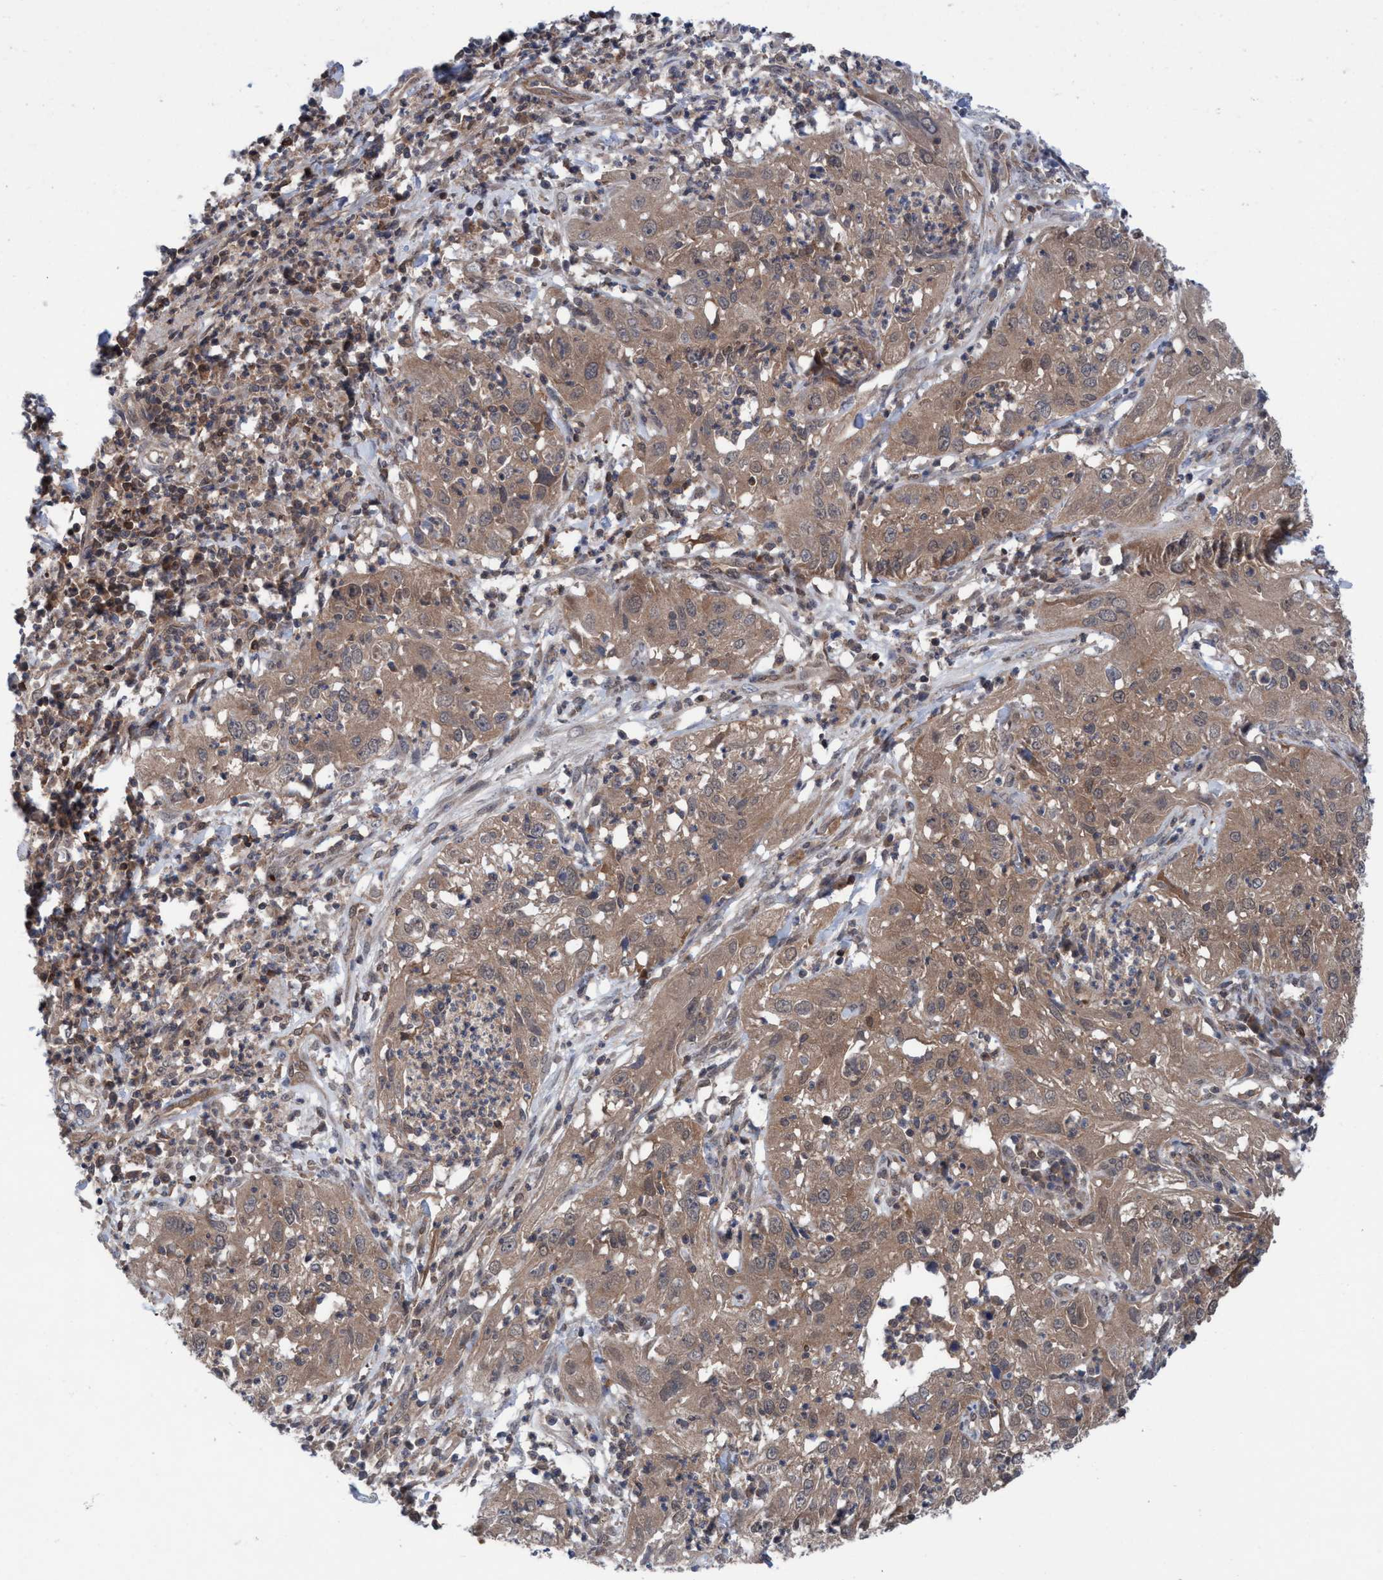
{"staining": {"intensity": "moderate", "quantity": ">75%", "location": "cytoplasmic/membranous"}, "tissue": "cervical cancer", "cell_type": "Tumor cells", "image_type": "cancer", "snomed": [{"axis": "morphology", "description": "Squamous cell carcinoma, NOS"}, {"axis": "topography", "description": "Cervix"}], "caption": "This micrograph reveals cervical squamous cell carcinoma stained with immunohistochemistry (IHC) to label a protein in brown. The cytoplasmic/membranous of tumor cells show moderate positivity for the protein. Nuclei are counter-stained blue.", "gene": "GLOD4", "patient": {"sex": "female", "age": 32}}